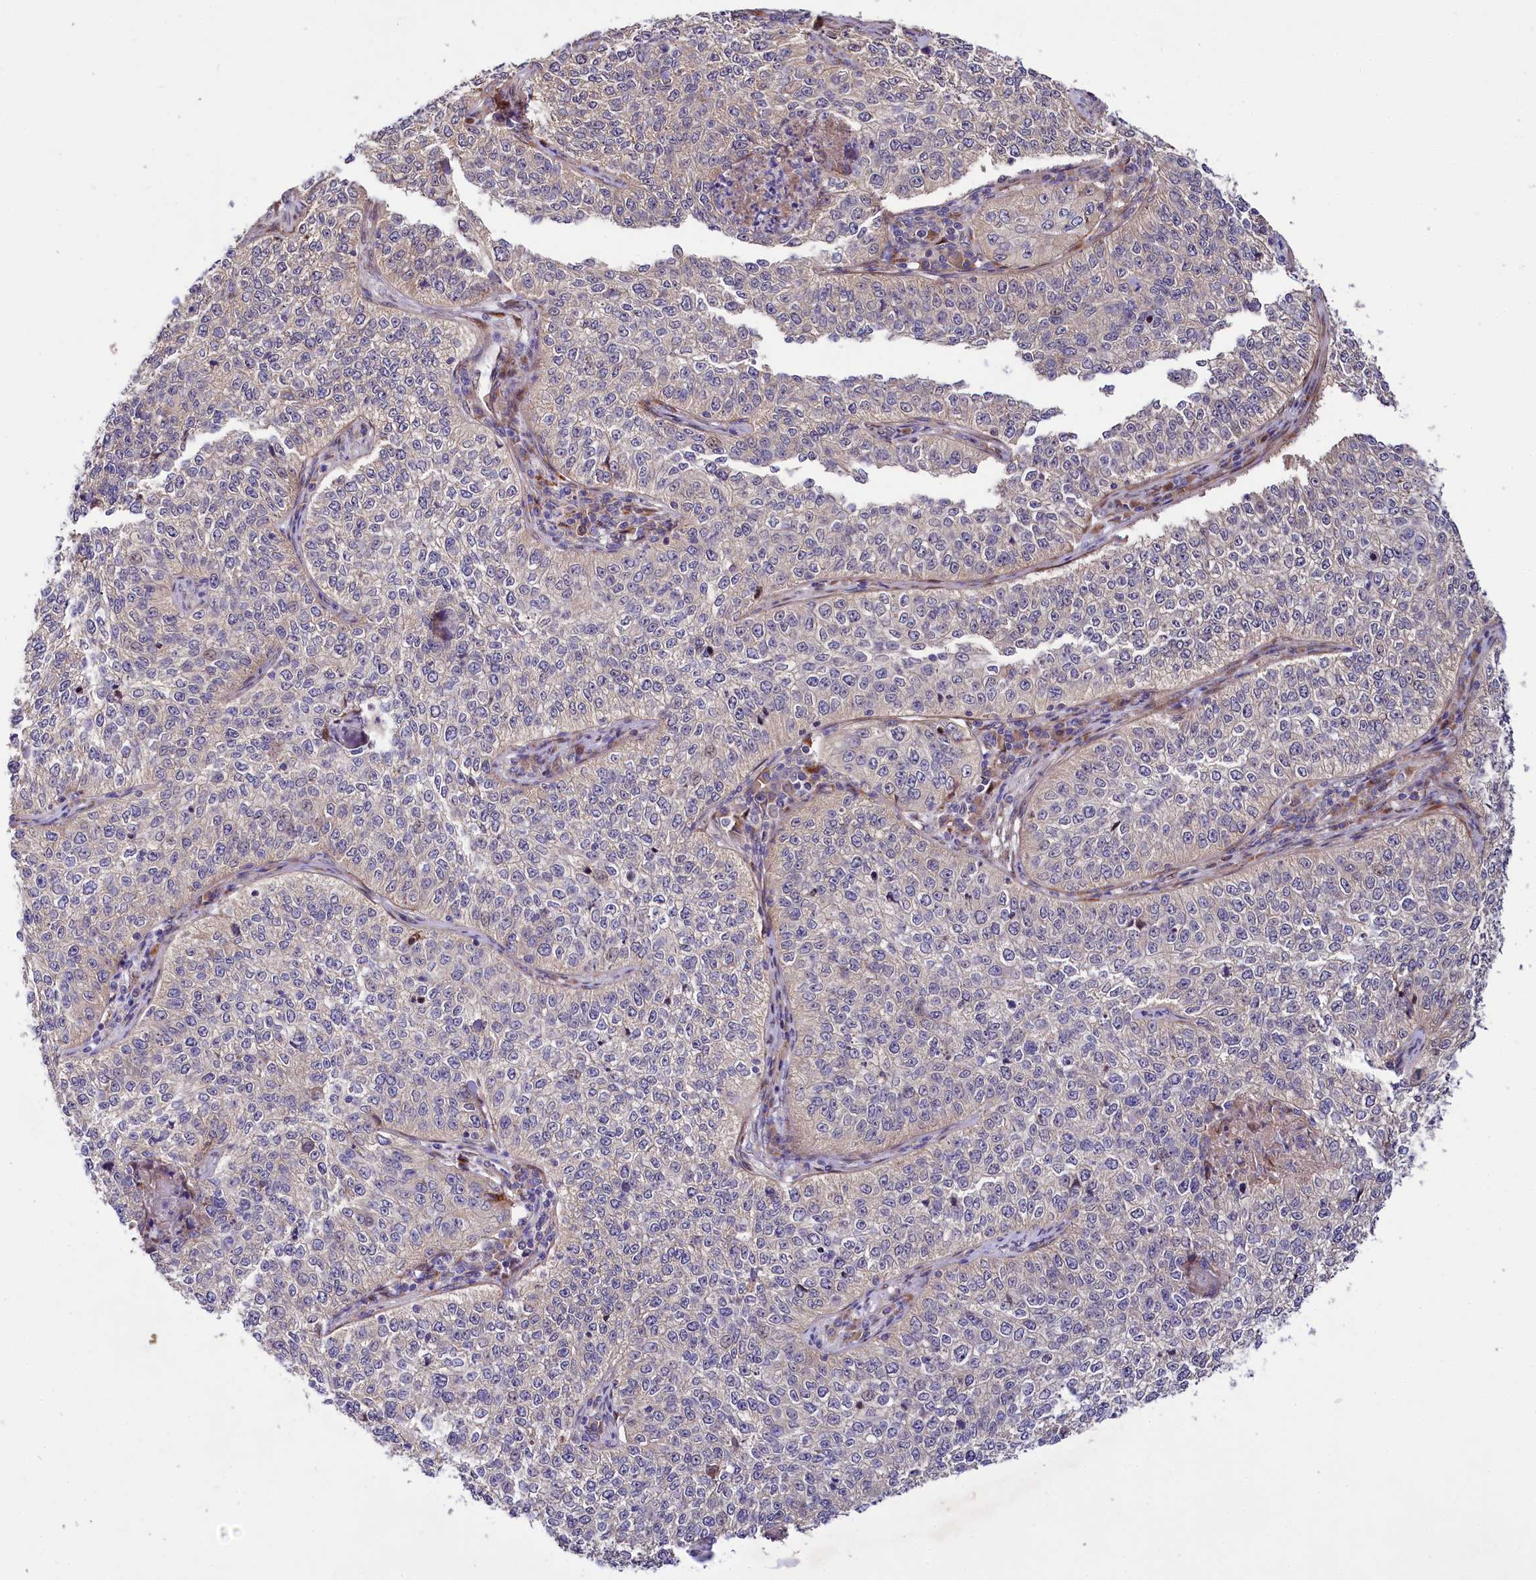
{"staining": {"intensity": "moderate", "quantity": "<25%", "location": "nuclear"}, "tissue": "cervical cancer", "cell_type": "Tumor cells", "image_type": "cancer", "snomed": [{"axis": "morphology", "description": "Squamous cell carcinoma, NOS"}, {"axis": "topography", "description": "Cervix"}], "caption": "Immunohistochemistry histopathology image of human squamous cell carcinoma (cervical) stained for a protein (brown), which displays low levels of moderate nuclear positivity in approximately <25% of tumor cells.", "gene": "PDZRN3", "patient": {"sex": "female", "age": 35}}